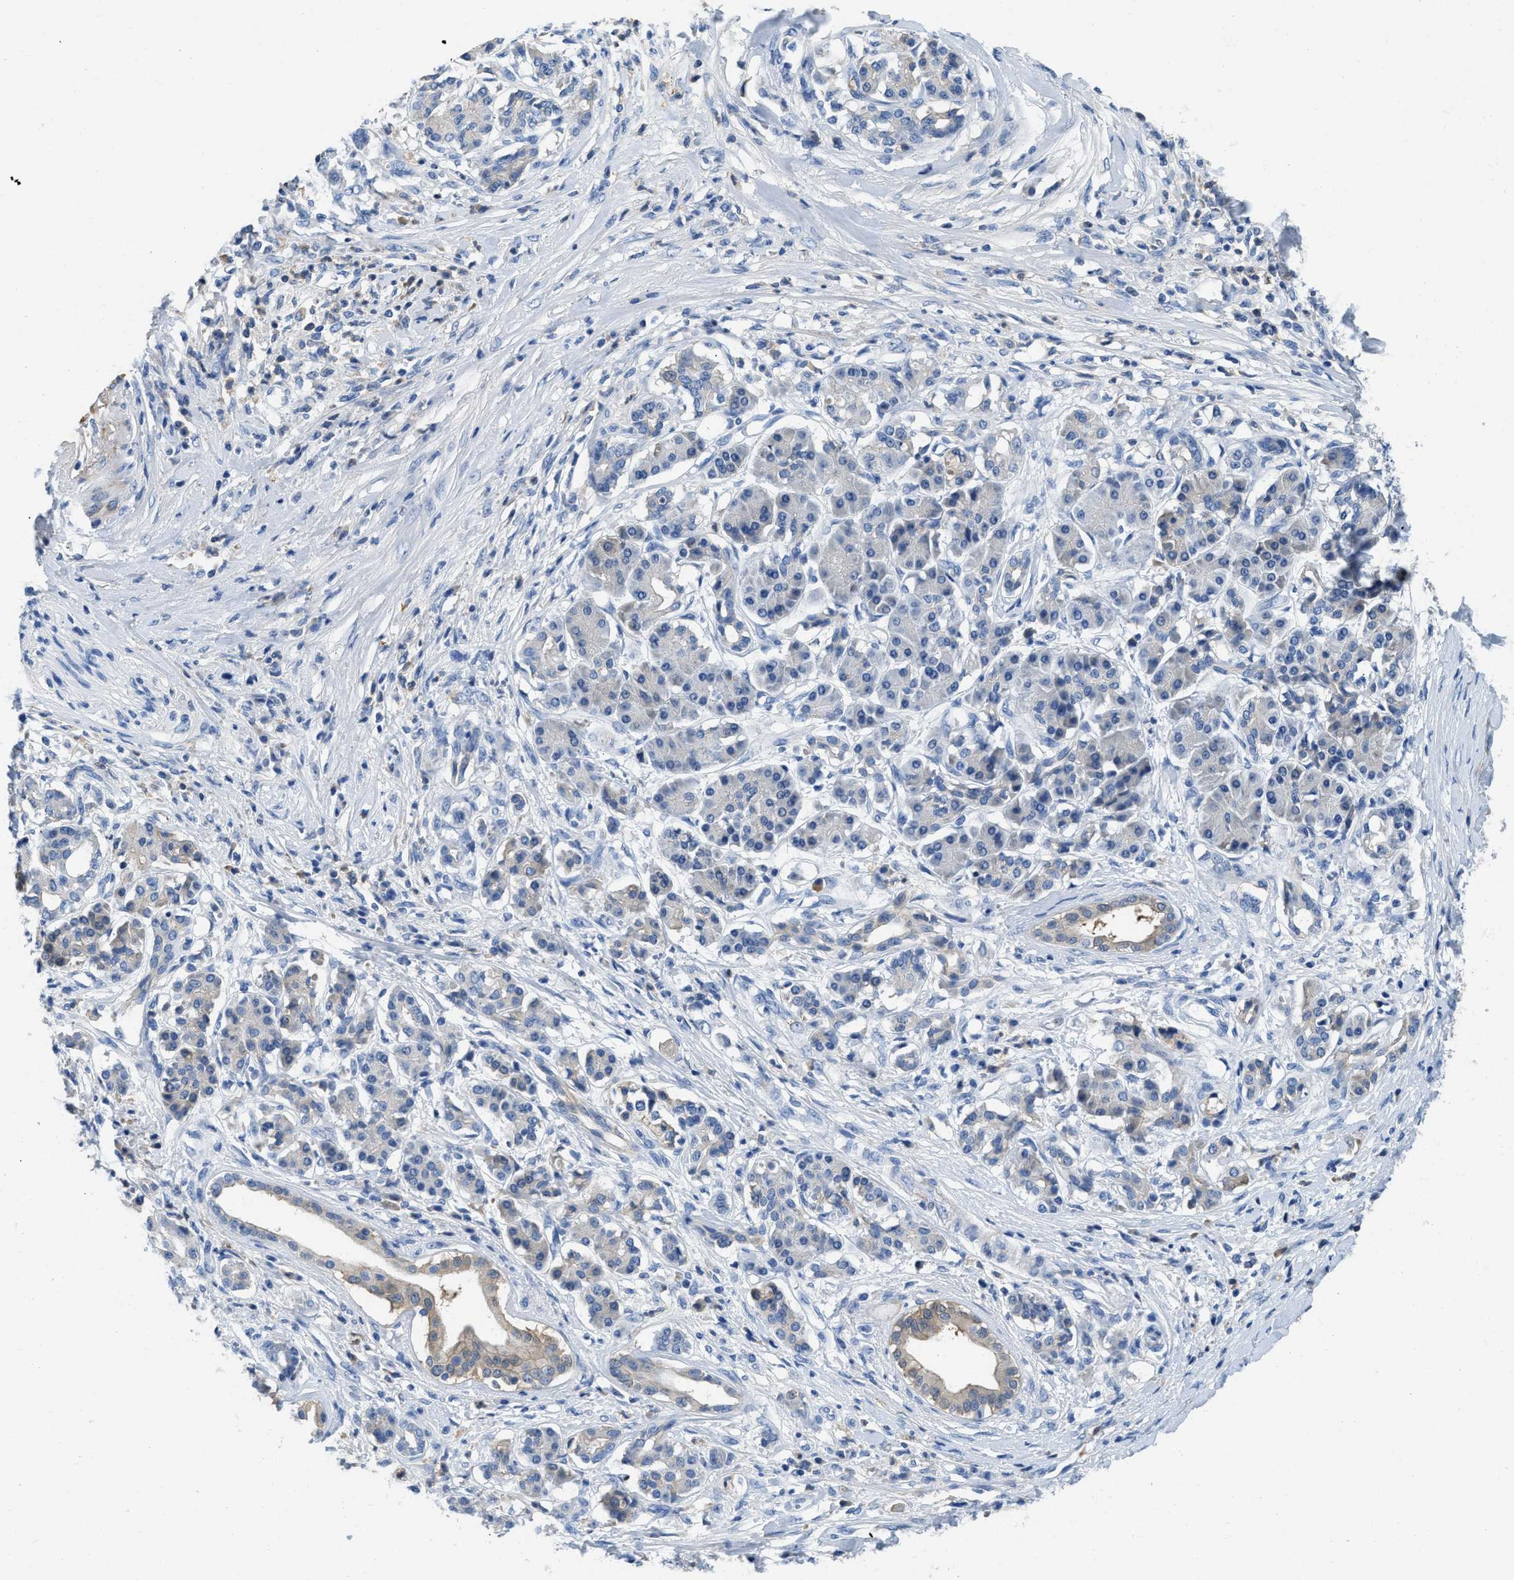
{"staining": {"intensity": "weak", "quantity": "<25%", "location": "cytoplasmic/membranous"}, "tissue": "pancreatic cancer", "cell_type": "Tumor cells", "image_type": "cancer", "snomed": [{"axis": "morphology", "description": "Adenocarcinoma, NOS"}, {"axis": "topography", "description": "Pancreas"}], "caption": "High magnification brightfield microscopy of pancreatic cancer (adenocarcinoma) stained with DAB (brown) and counterstained with hematoxylin (blue): tumor cells show no significant positivity.", "gene": "SPEG", "patient": {"sex": "female", "age": 56}}